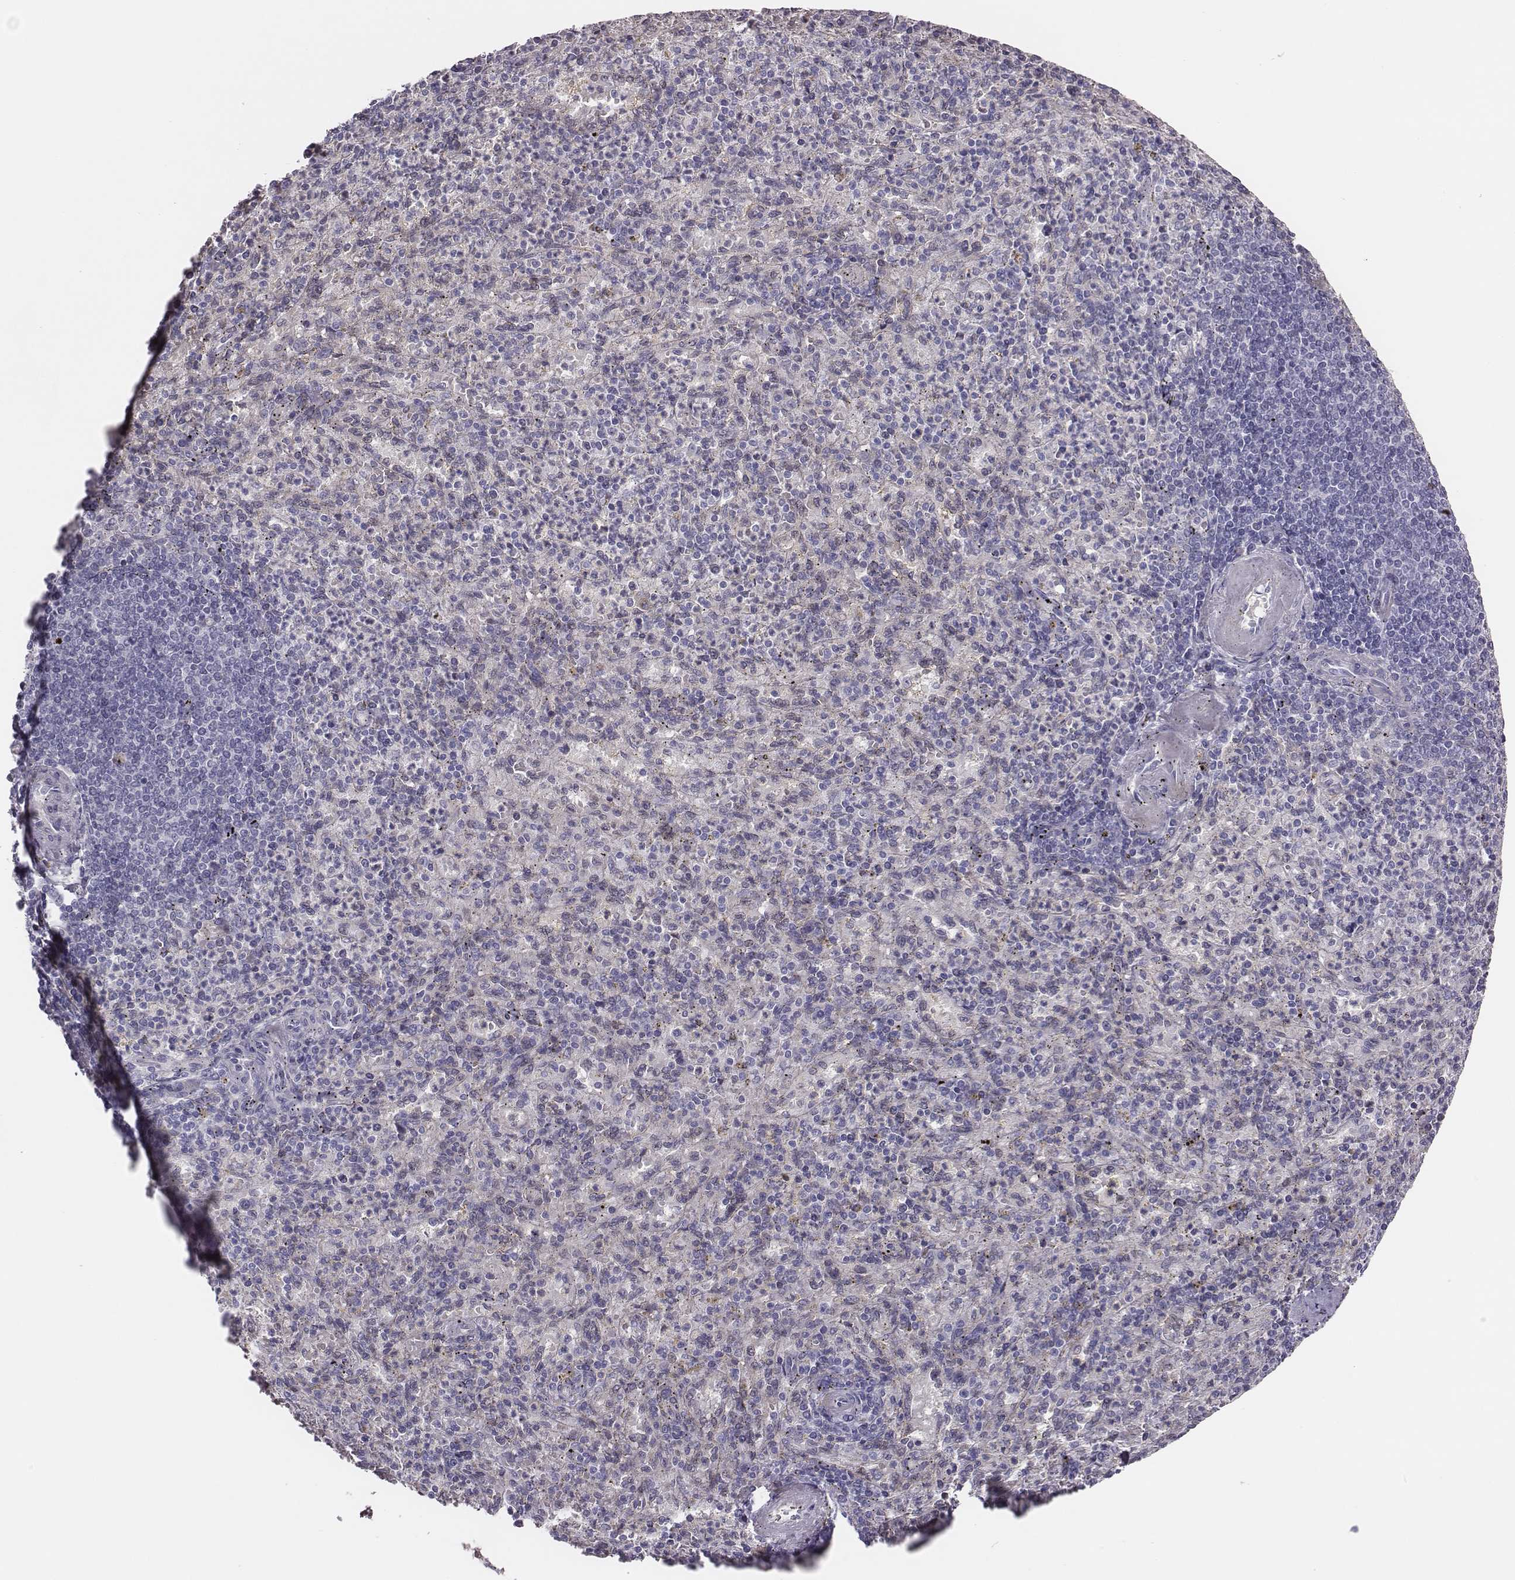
{"staining": {"intensity": "negative", "quantity": "none", "location": "none"}, "tissue": "spleen", "cell_type": "Cells in red pulp", "image_type": "normal", "snomed": [{"axis": "morphology", "description": "Normal tissue, NOS"}, {"axis": "topography", "description": "Spleen"}], "caption": "This is an IHC photomicrograph of benign human spleen. There is no positivity in cells in red pulp.", "gene": "SCML2", "patient": {"sex": "female", "age": 74}}